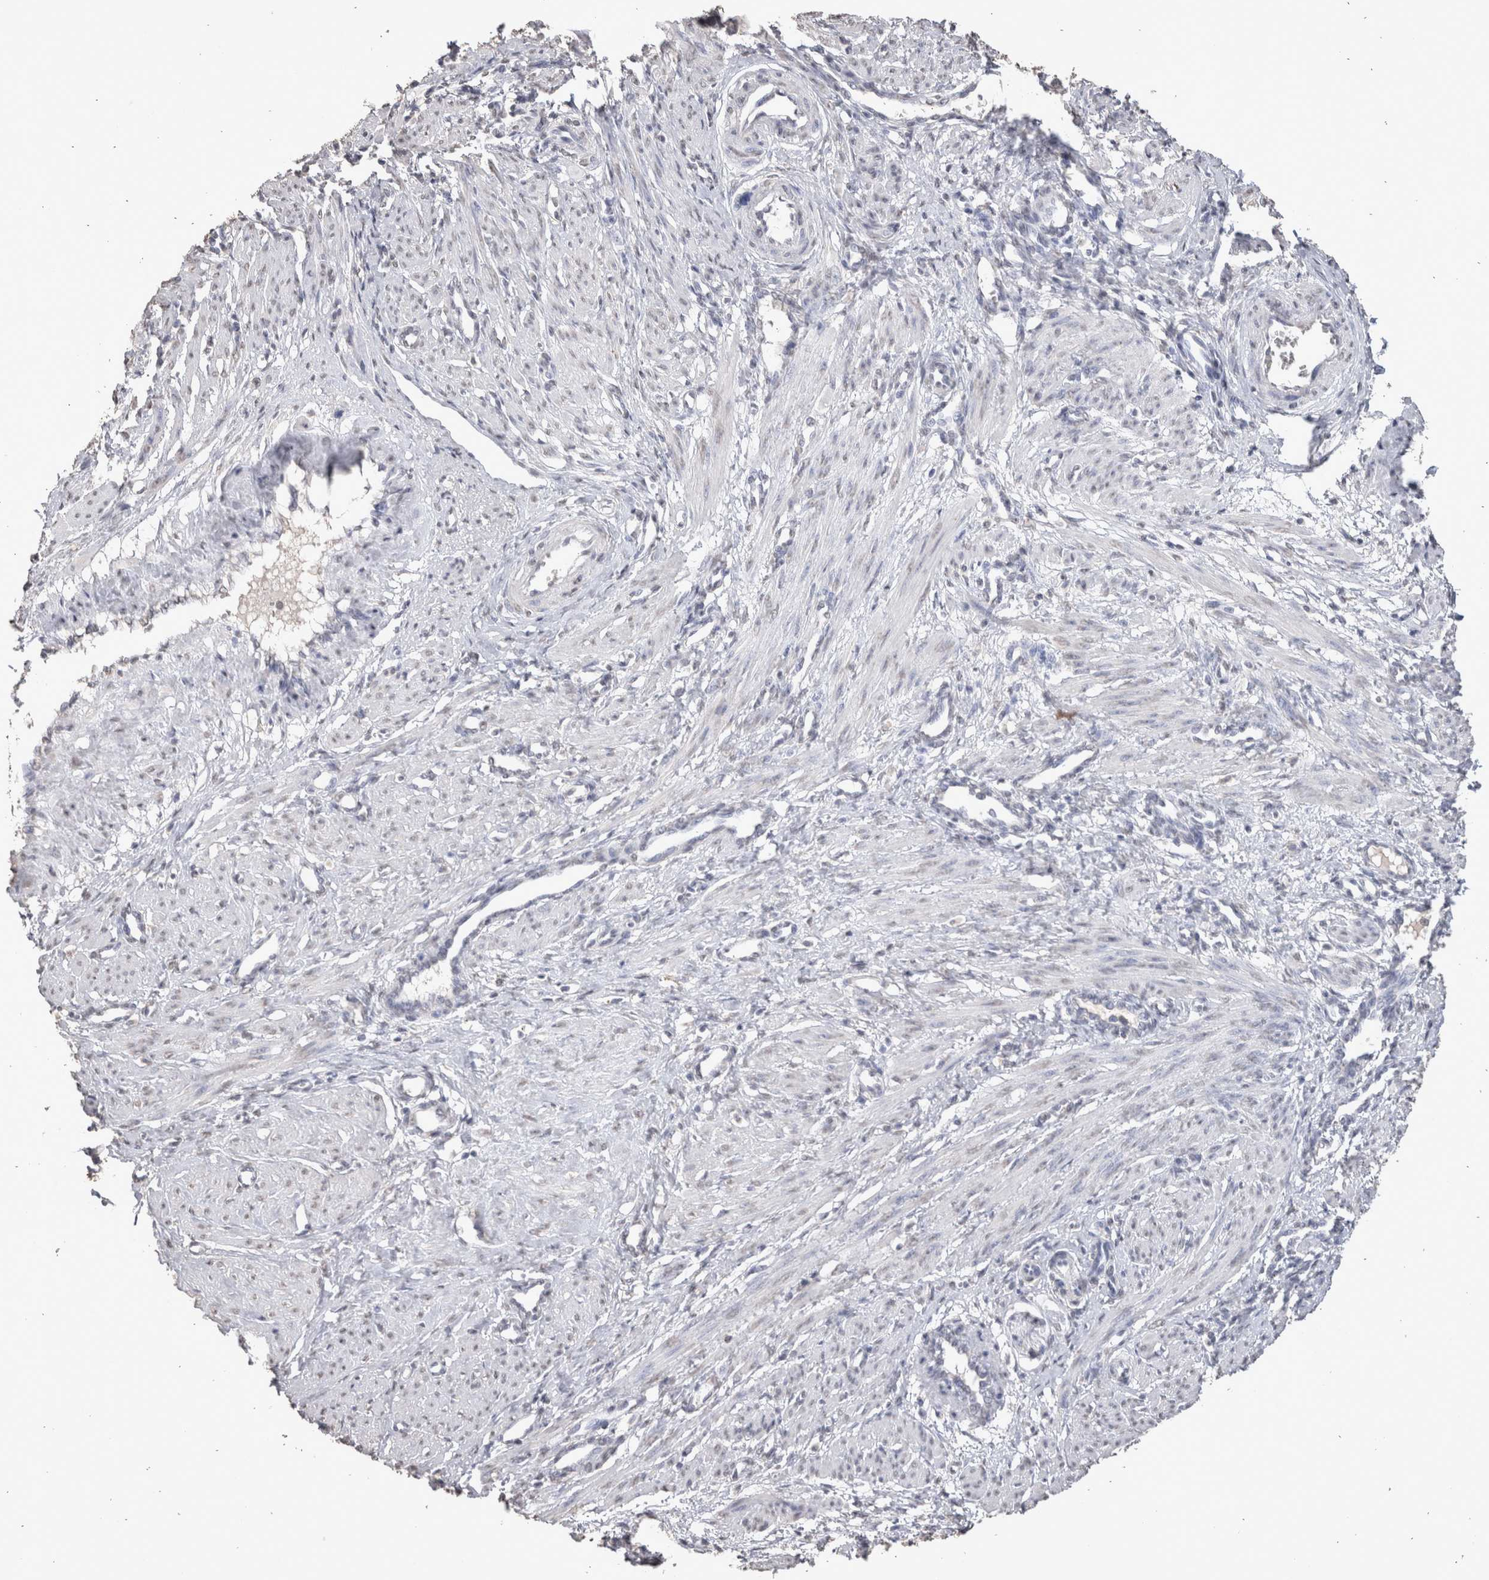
{"staining": {"intensity": "negative", "quantity": "none", "location": "none"}, "tissue": "smooth muscle", "cell_type": "Smooth muscle cells", "image_type": "normal", "snomed": [{"axis": "morphology", "description": "Normal tissue, NOS"}, {"axis": "topography", "description": "Endometrium"}], "caption": "The image exhibits no staining of smooth muscle cells in unremarkable smooth muscle.", "gene": "LGALS2", "patient": {"sex": "female", "age": 33}}